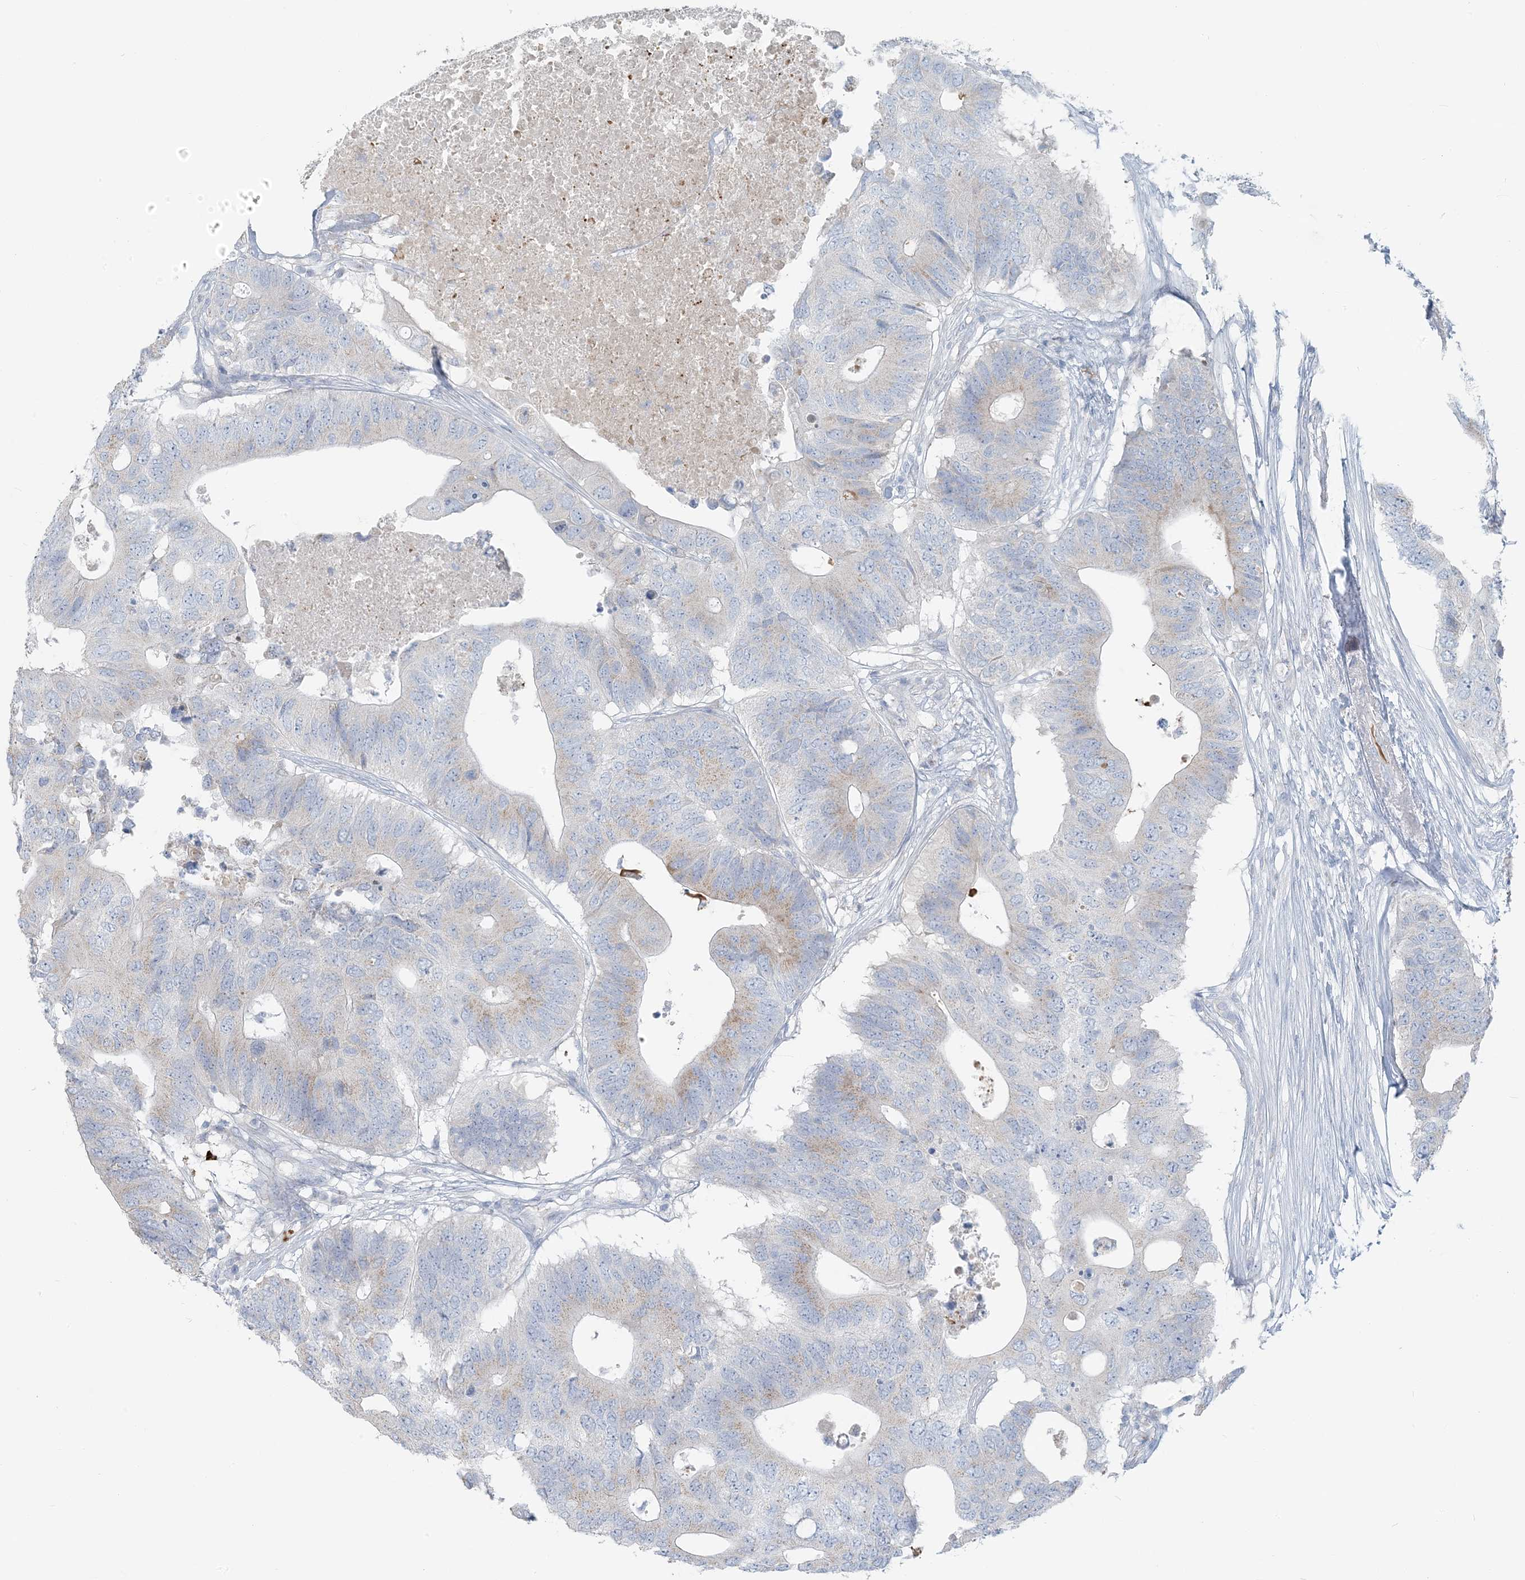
{"staining": {"intensity": "weak", "quantity": "<25%", "location": "cytoplasmic/membranous"}, "tissue": "colorectal cancer", "cell_type": "Tumor cells", "image_type": "cancer", "snomed": [{"axis": "morphology", "description": "Adenocarcinoma, NOS"}, {"axis": "topography", "description": "Colon"}], "caption": "Protein analysis of adenocarcinoma (colorectal) reveals no significant staining in tumor cells.", "gene": "SCML1", "patient": {"sex": "male", "age": 71}}